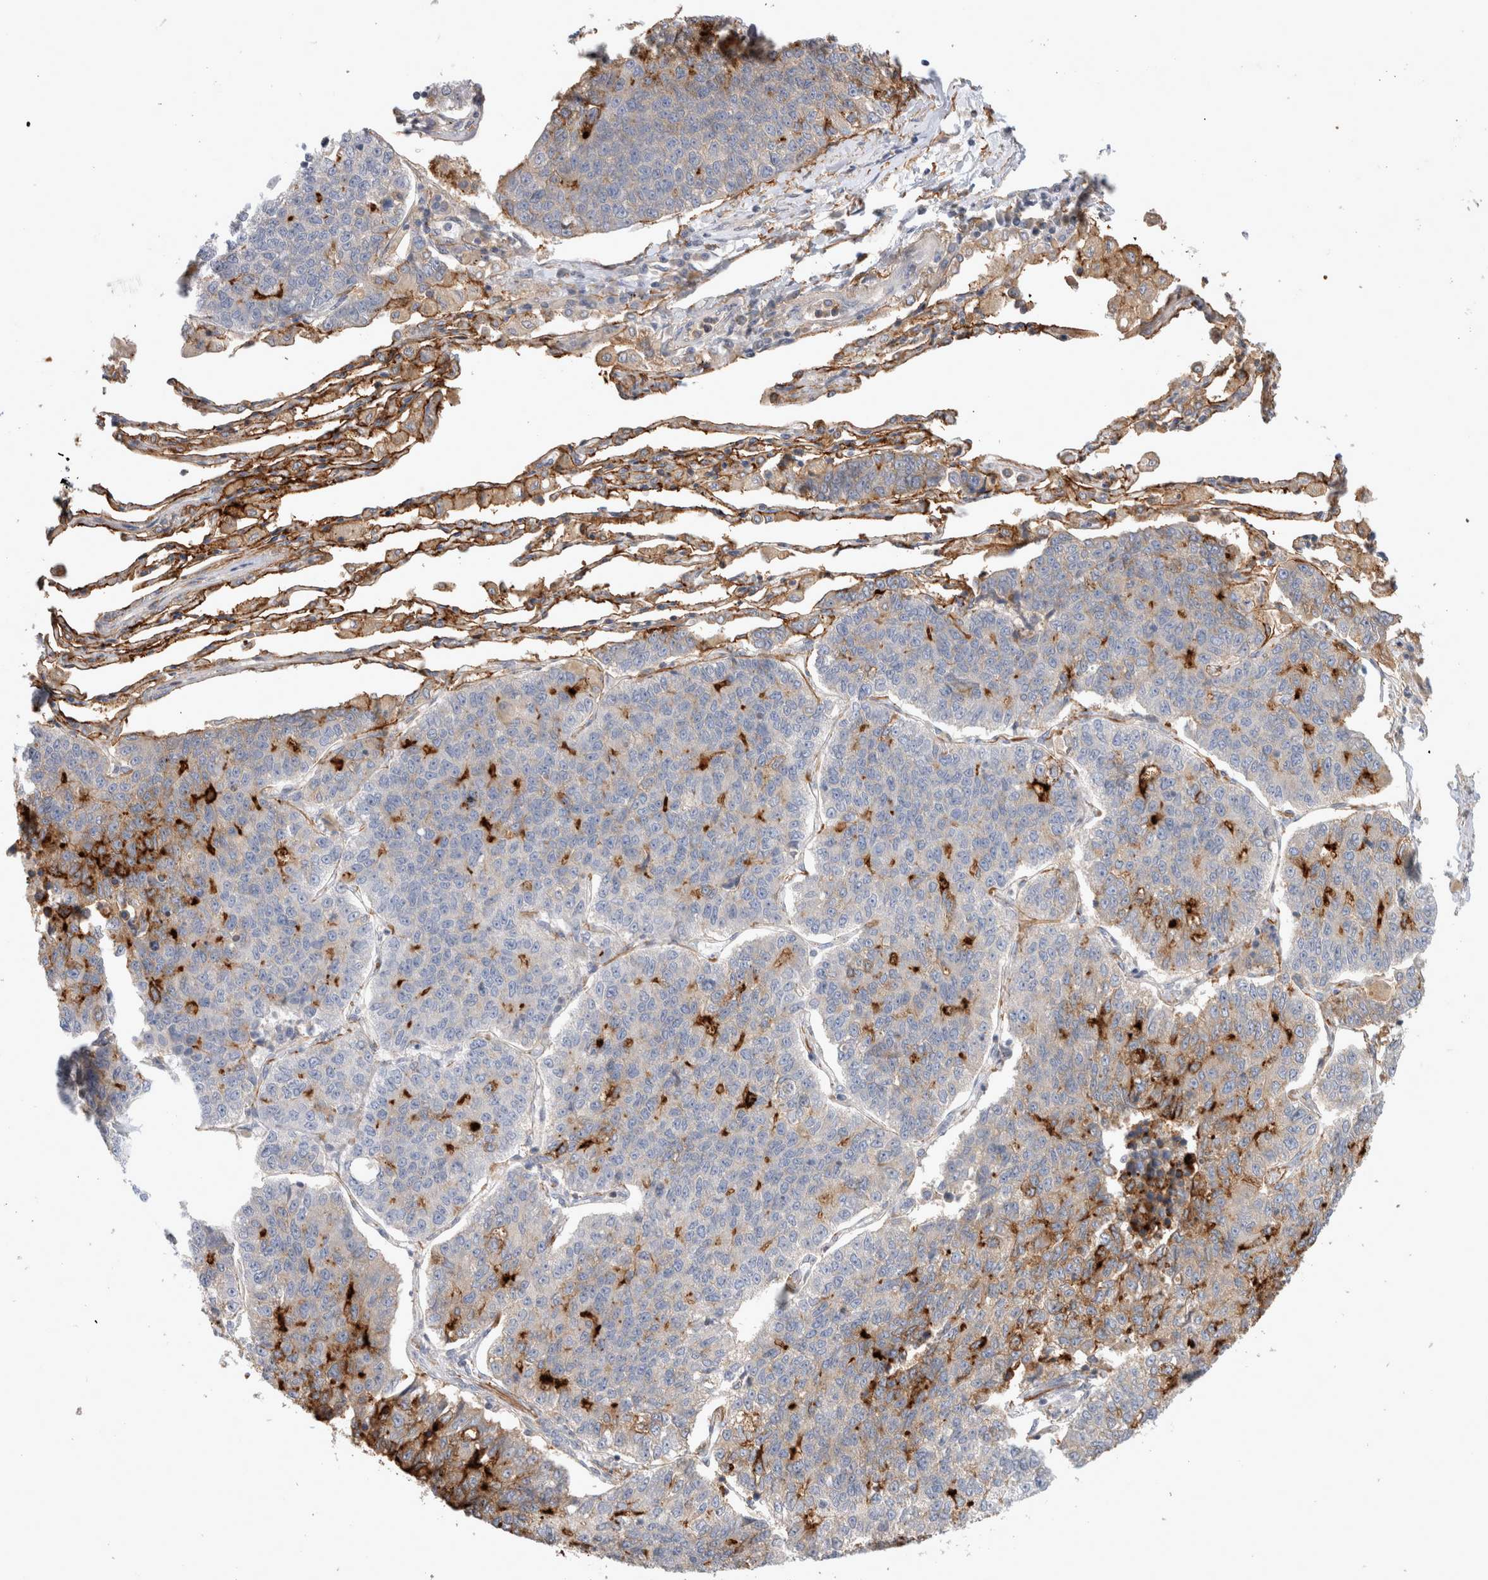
{"staining": {"intensity": "strong", "quantity": "25%-75%", "location": "cytoplasmic/membranous"}, "tissue": "lung cancer", "cell_type": "Tumor cells", "image_type": "cancer", "snomed": [{"axis": "morphology", "description": "Adenocarcinoma, NOS"}, {"axis": "topography", "description": "Lung"}], "caption": "Brown immunohistochemical staining in human adenocarcinoma (lung) reveals strong cytoplasmic/membranous expression in about 25%-75% of tumor cells. (brown staining indicates protein expression, while blue staining denotes nuclei).", "gene": "CD55", "patient": {"sex": "male", "age": 49}}